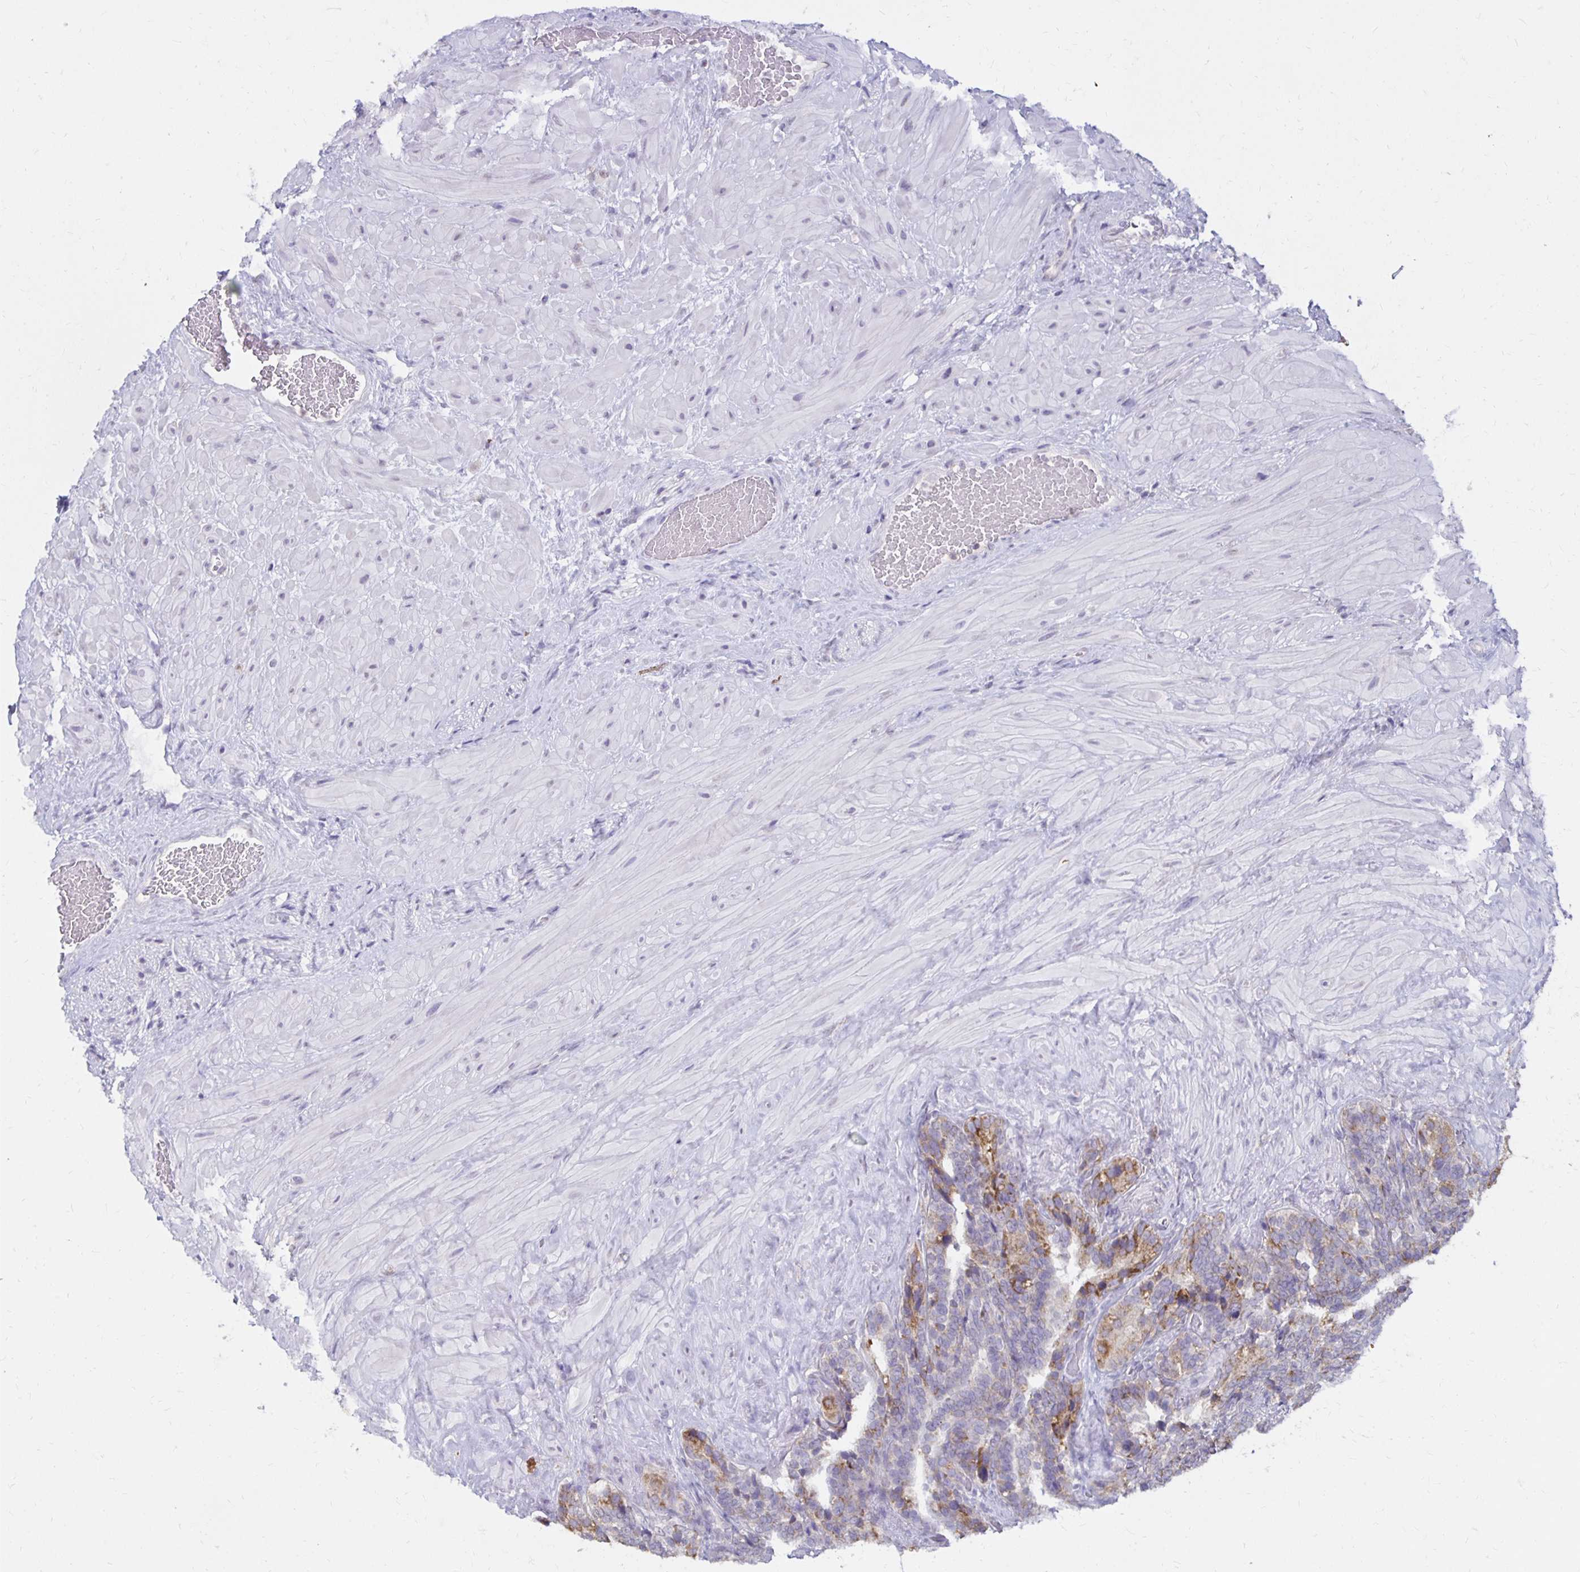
{"staining": {"intensity": "moderate", "quantity": ">75%", "location": "cytoplasmic/membranous"}, "tissue": "seminal vesicle", "cell_type": "Glandular cells", "image_type": "normal", "snomed": [{"axis": "morphology", "description": "Normal tissue, NOS"}, {"axis": "topography", "description": "Seminal veicle"}], "caption": "DAB (3,3'-diaminobenzidine) immunohistochemical staining of benign human seminal vesicle reveals moderate cytoplasmic/membranous protein positivity in approximately >75% of glandular cells. (DAB (3,3'-diaminobenzidine) = brown stain, brightfield microscopy at high magnification).", "gene": "IER3", "patient": {"sex": "male", "age": 60}}